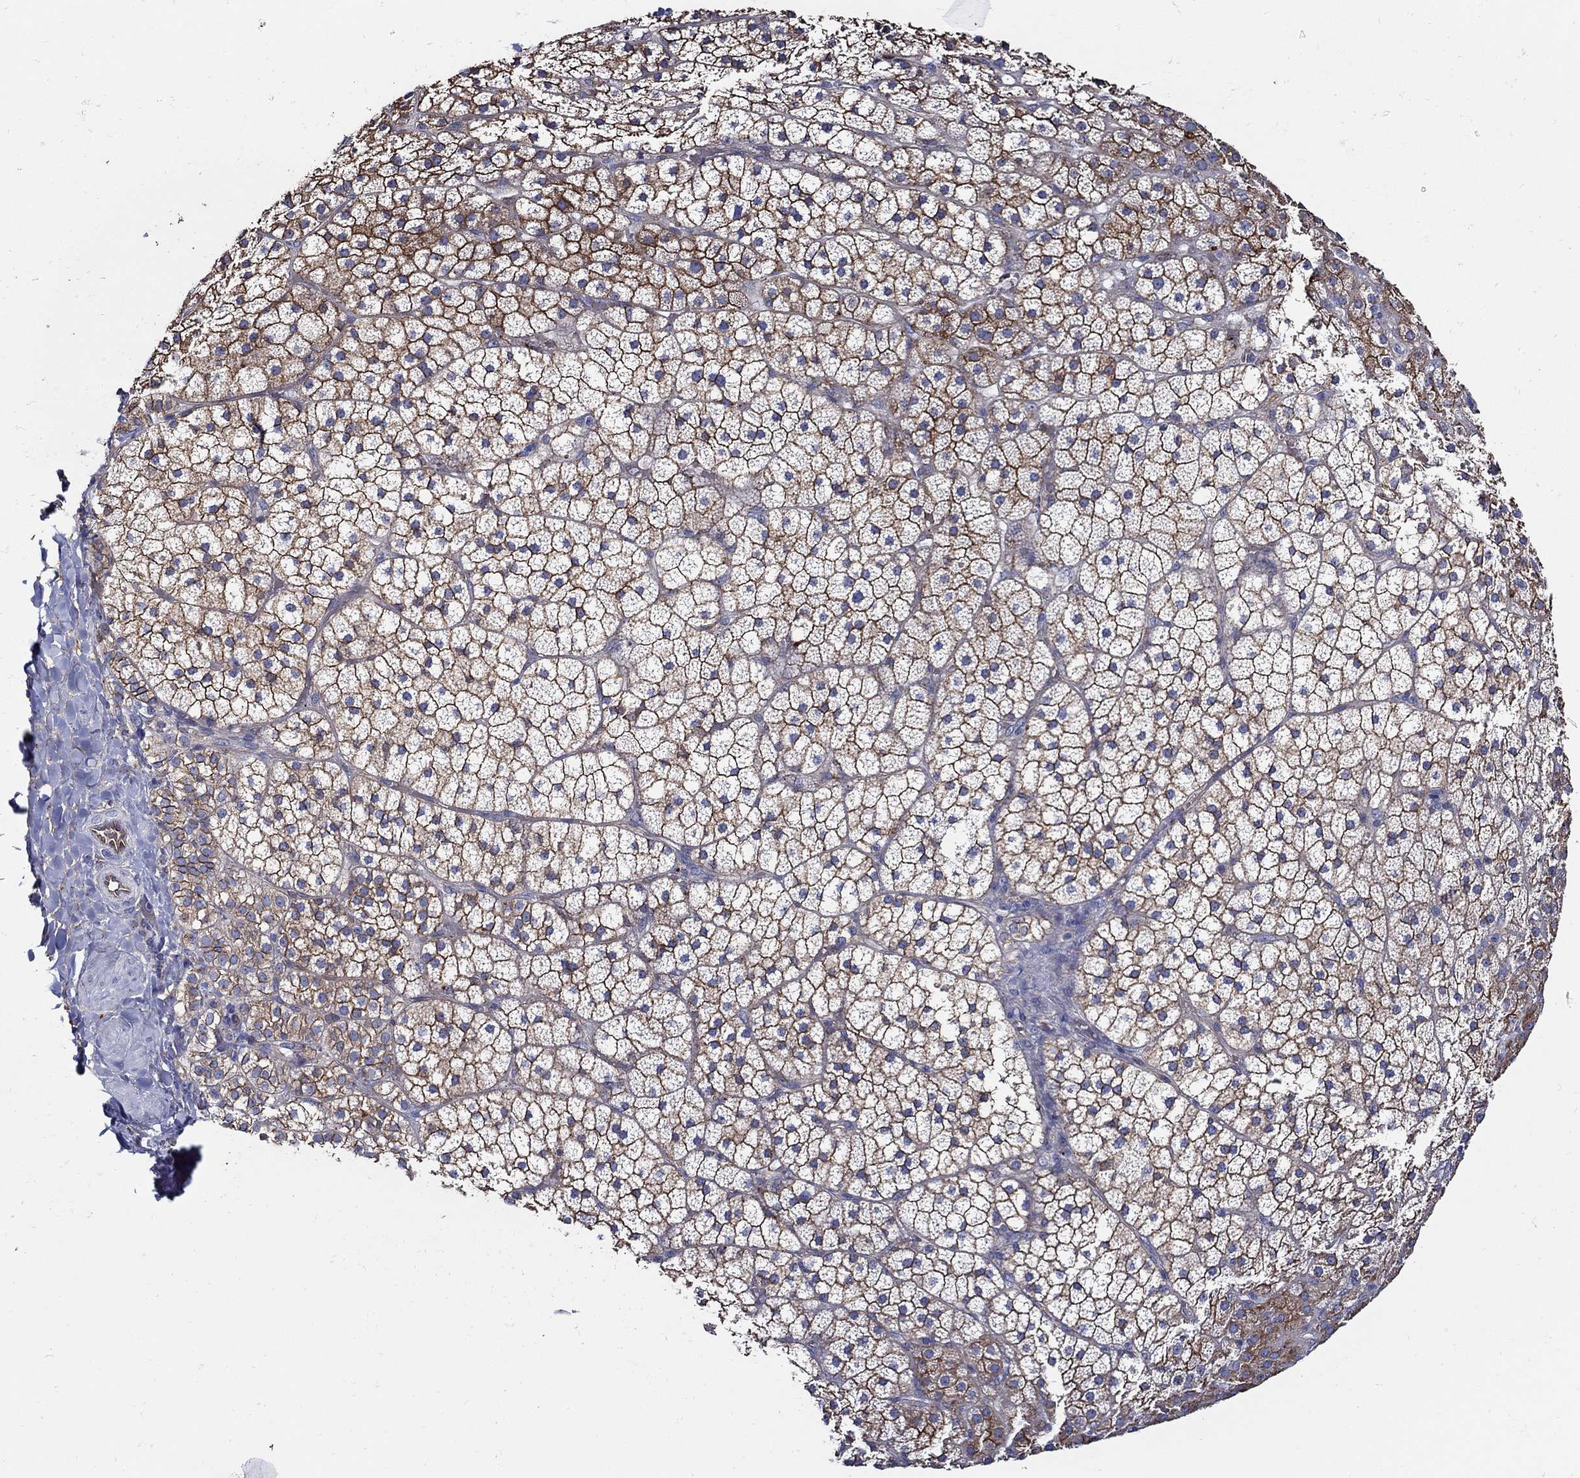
{"staining": {"intensity": "strong", "quantity": ">75%", "location": "cytoplasmic/membranous"}, "tissue": "adrenal gland", "cell_type": "Glandular cells", "image_type": "normal", "snomed": [{"axis": "morphology", "description": "Normal tissue, NOS"}, {"axis": "topography", "description": "Adrenal gland"}], "caption": "Immunohistochemical staining of unremarkable adrenal gland exhibits >75% levels of strong cytoplasmic/membranous protein positivity in approximately >75% of glandular cells. (IHC, brightfield microscopy, high magnification).", "gene": "APBB3", "patient": {"sex": "male", "age": 53}}